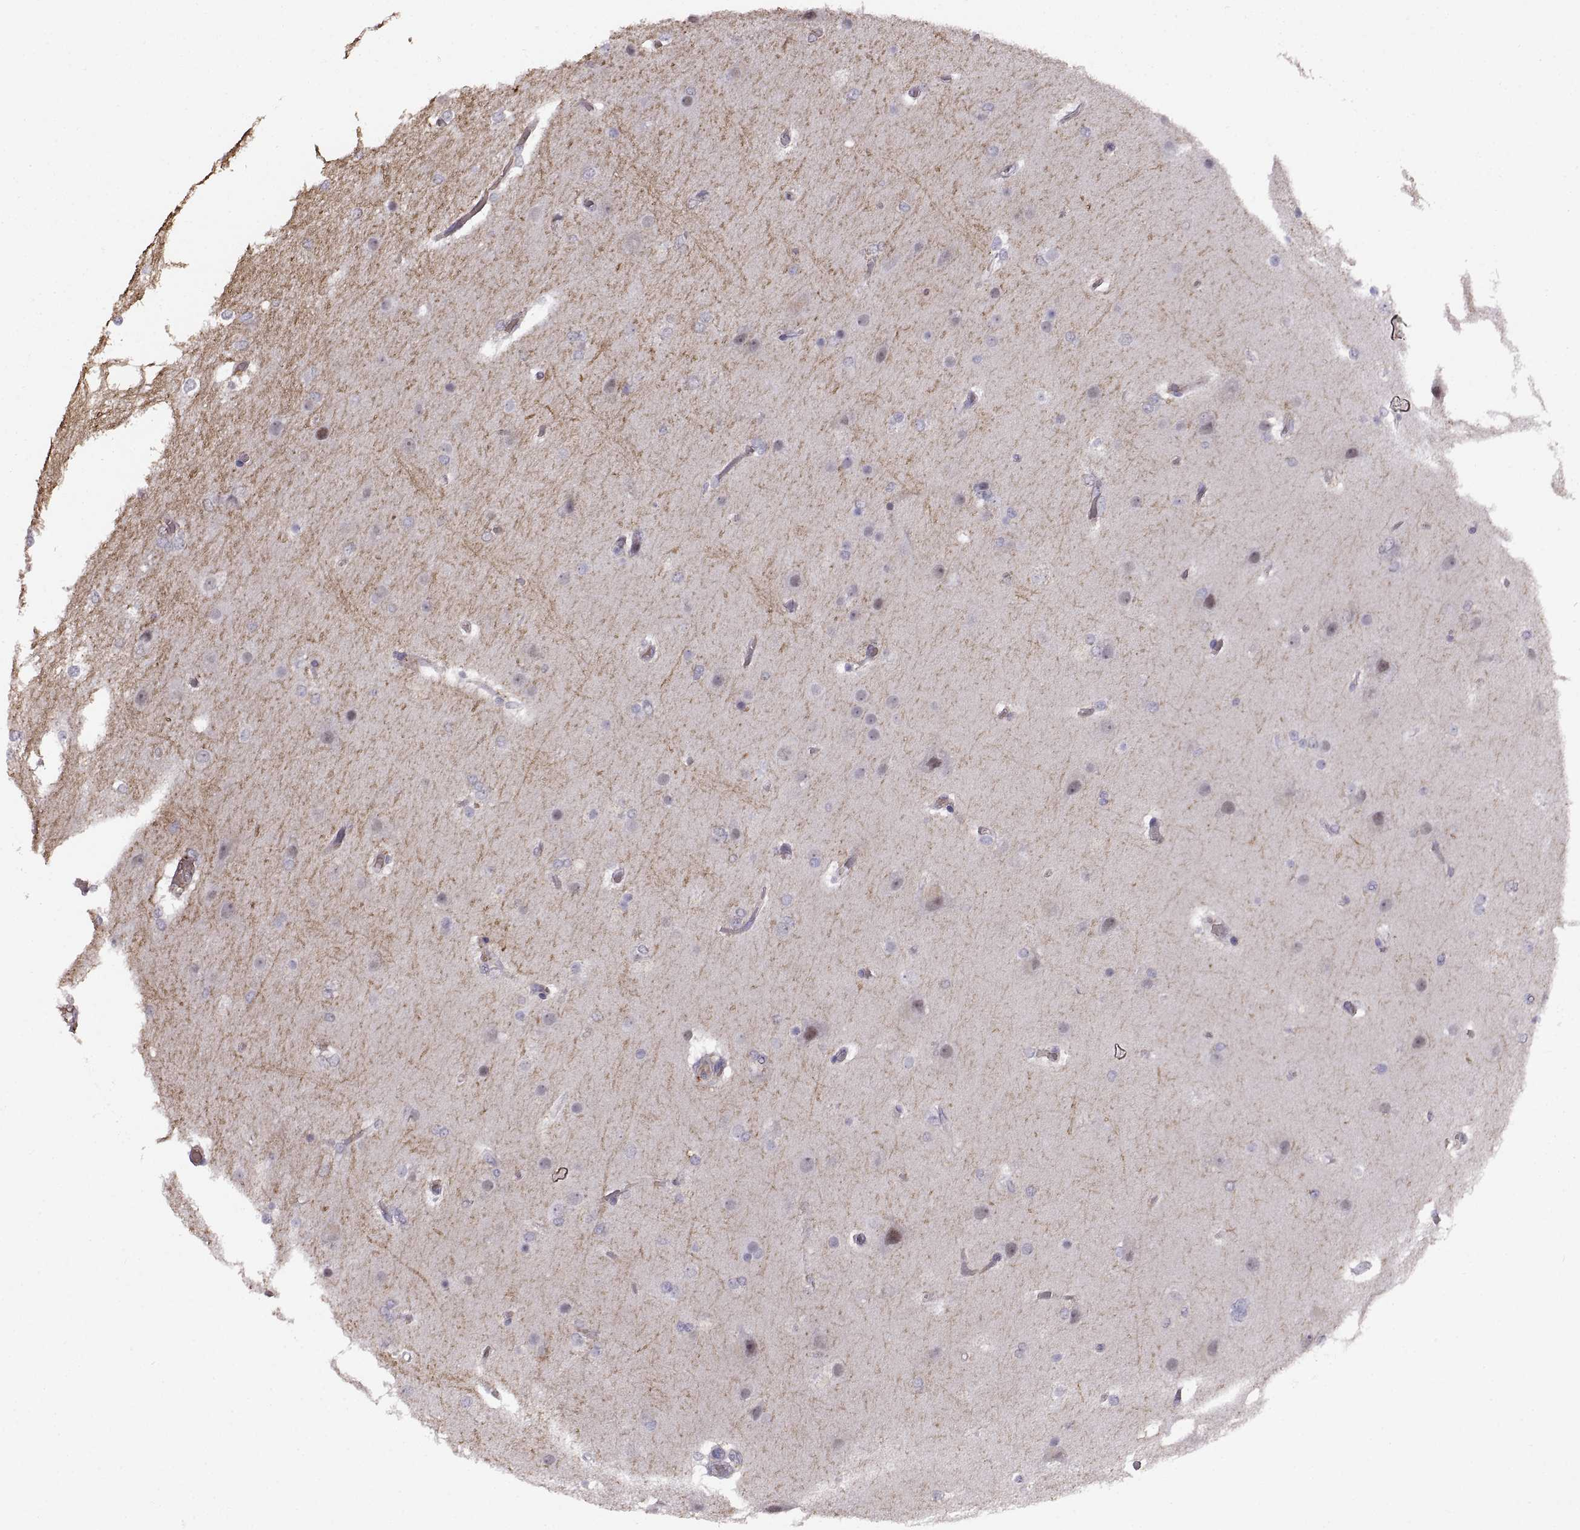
{"staining": {"intensity": "negative", "quantity": "none", "location": "none"}, "tissue": "glioma", "cell_type": "Tumor cells", "image_type": "cancer", "snomed": [{"axis": "morphology", "description": "Glioma, malignant, High grade"}, {"axis": "topography", "description": "Brain"}], "caption": "This image is of glioma stained with immunohistochemistry (IHC) to label a protein in brown with the nuclei are counter-stained blue. There is no expression in tumor cells. Brightfield microscopy of immunohistochemistry stained with DAB (brown) and hematoxylin (blue), captured at high magnification.", "gene": "MEIOC", "patient": {"sex": "female", "age": 61}}